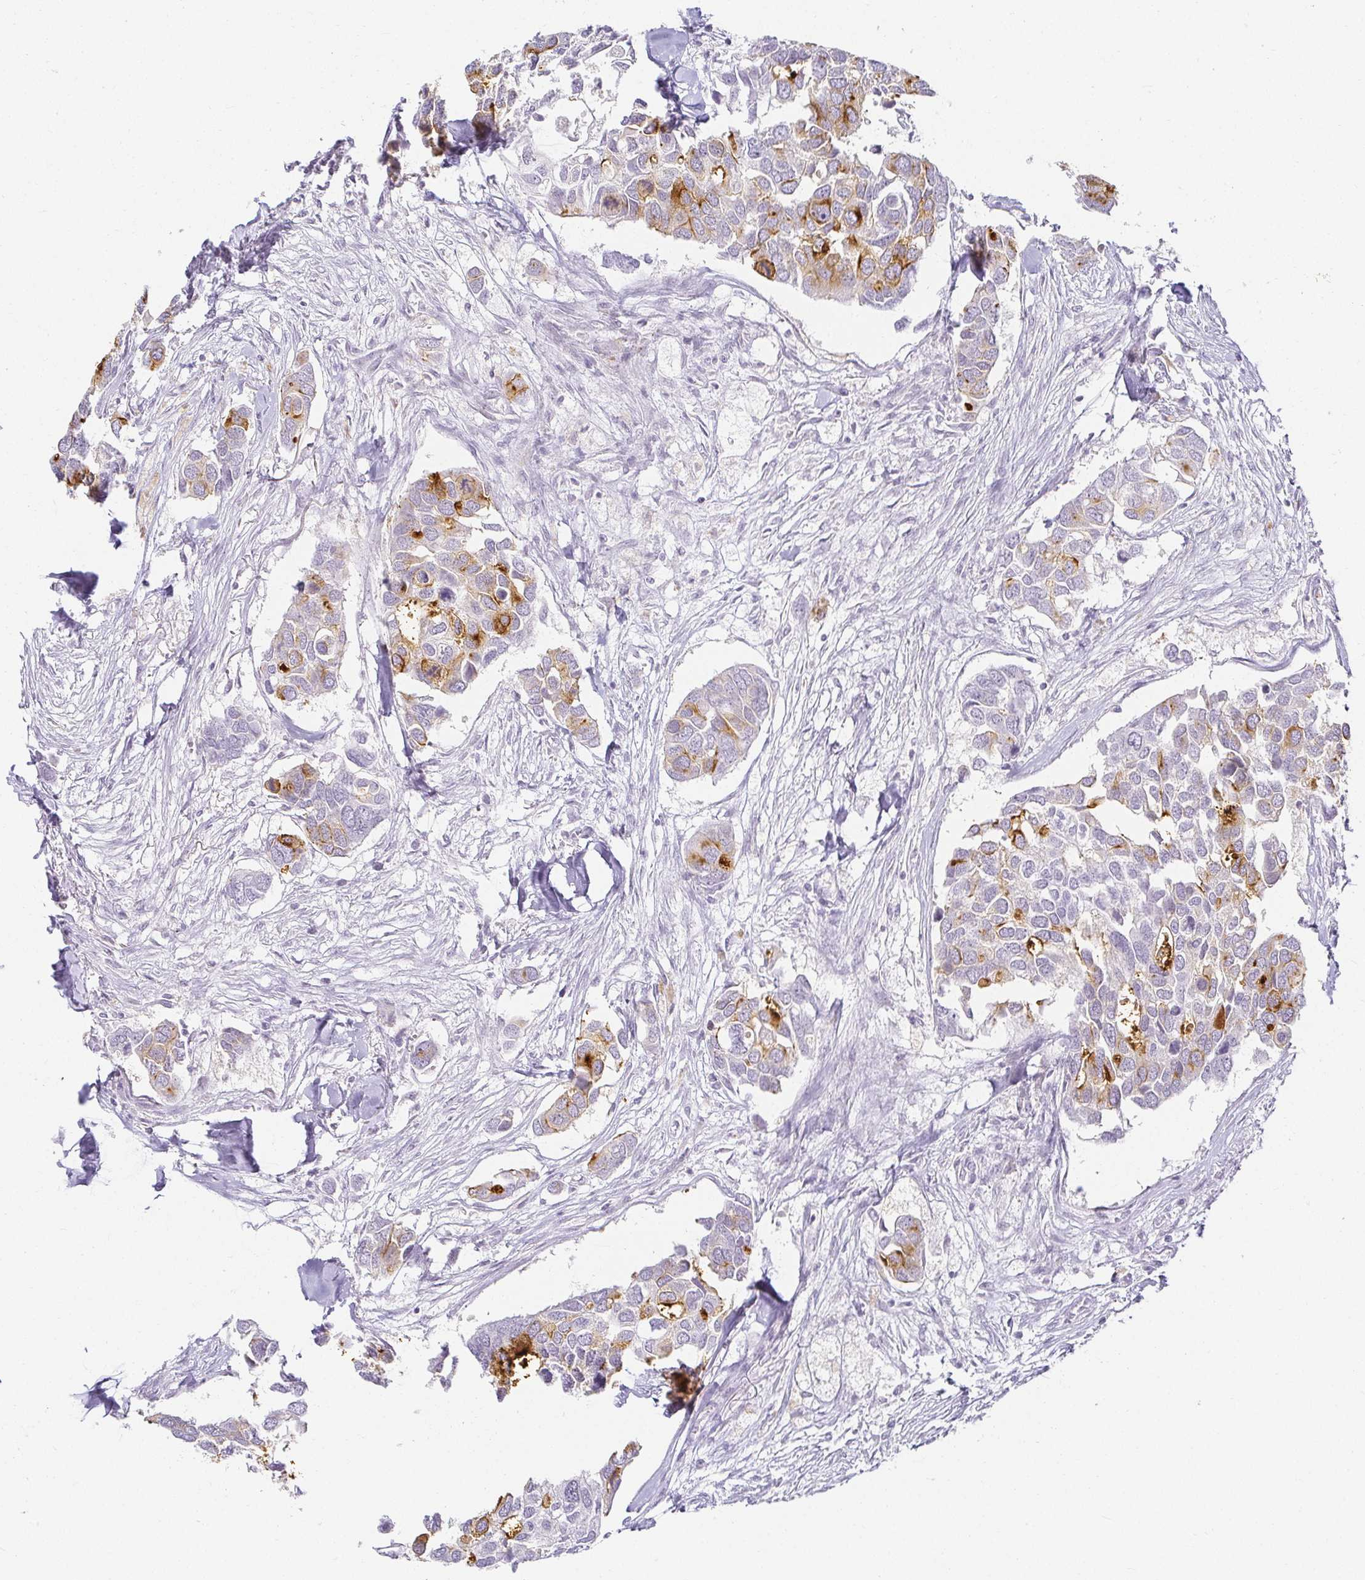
{"staining": {"intensity": "moderate", "quantity": "<25%", "location": "cytoplasmic/membranous"}, "tissue": "breast cancer", "cell_type": "Tumor cells", "image_type": "cancer", "snomed": [{"axis": "morphology", "description": "Duct carcinoma"}, {"axis": "topography", "description": "Breast"}], "caption": "A high-resolution micrograph shows IHC staining of breast invasive ductal carcinoma, which exhibits moderate cytoplasmic/membranous staining in about <25% of tumor cells. The staining is performed using DAB brown chromogen to label protein expression. The nuclei are counter-stained blue using hematoxylin.", "gene": "ACAN", "patient": {"sex": "female", "age": 83}}